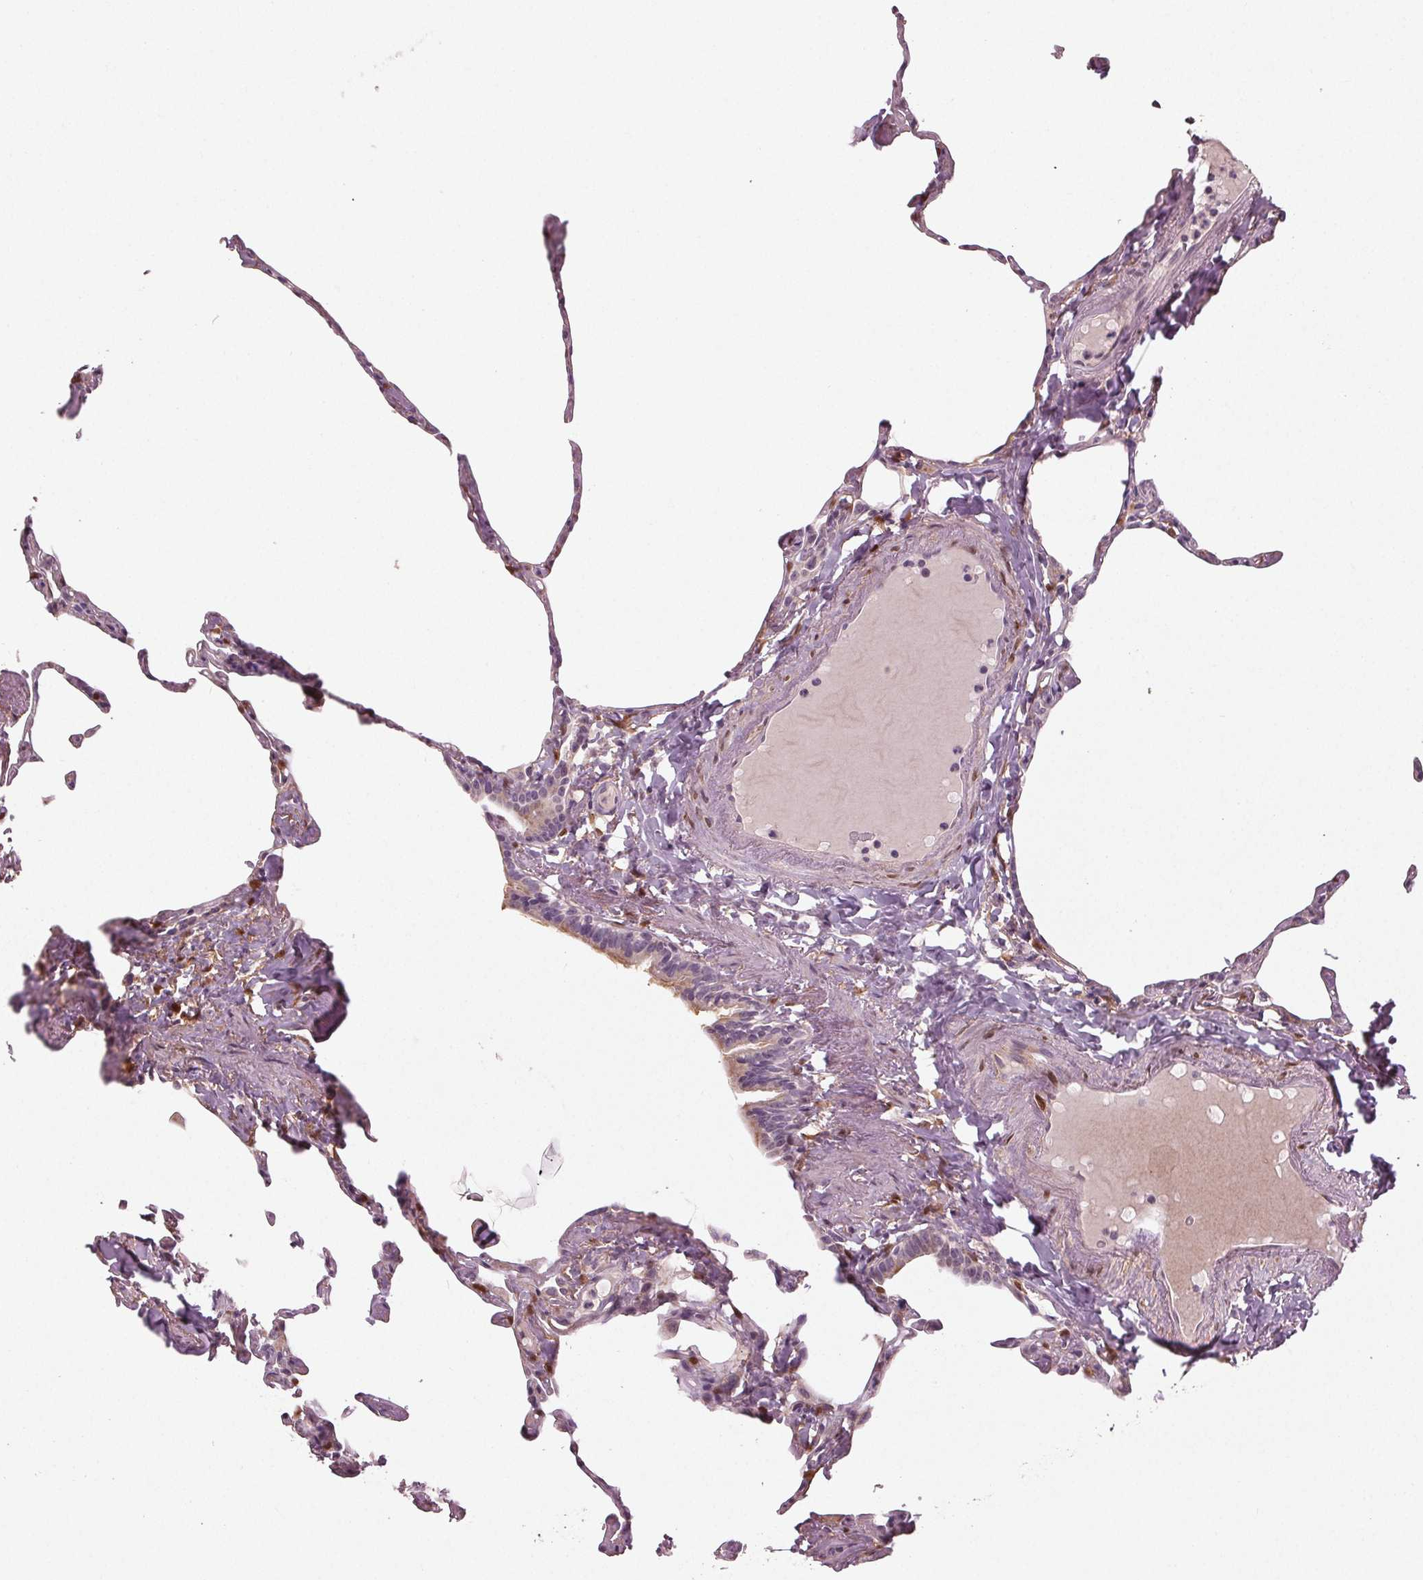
{"staining": {"intensity": "moderate", "quantity": "25%-75%", "location": "nuclear"}, "tissue": "lung", "cell_type": "Alveolar cells", "image_type": "normal", "snomed": [{"axis": "morphology", "description": "Normal tissue, NOS"}, {"axis": "topography", "description": "Lung"}], "caption": "Protein staining by immunohistochemistry displays moderate nuclear expression in about 25%-75% of alveolar cells in unremarkable lung.", "gene": "ZNF605", "patient": {"sex": "male", "age": 65}}